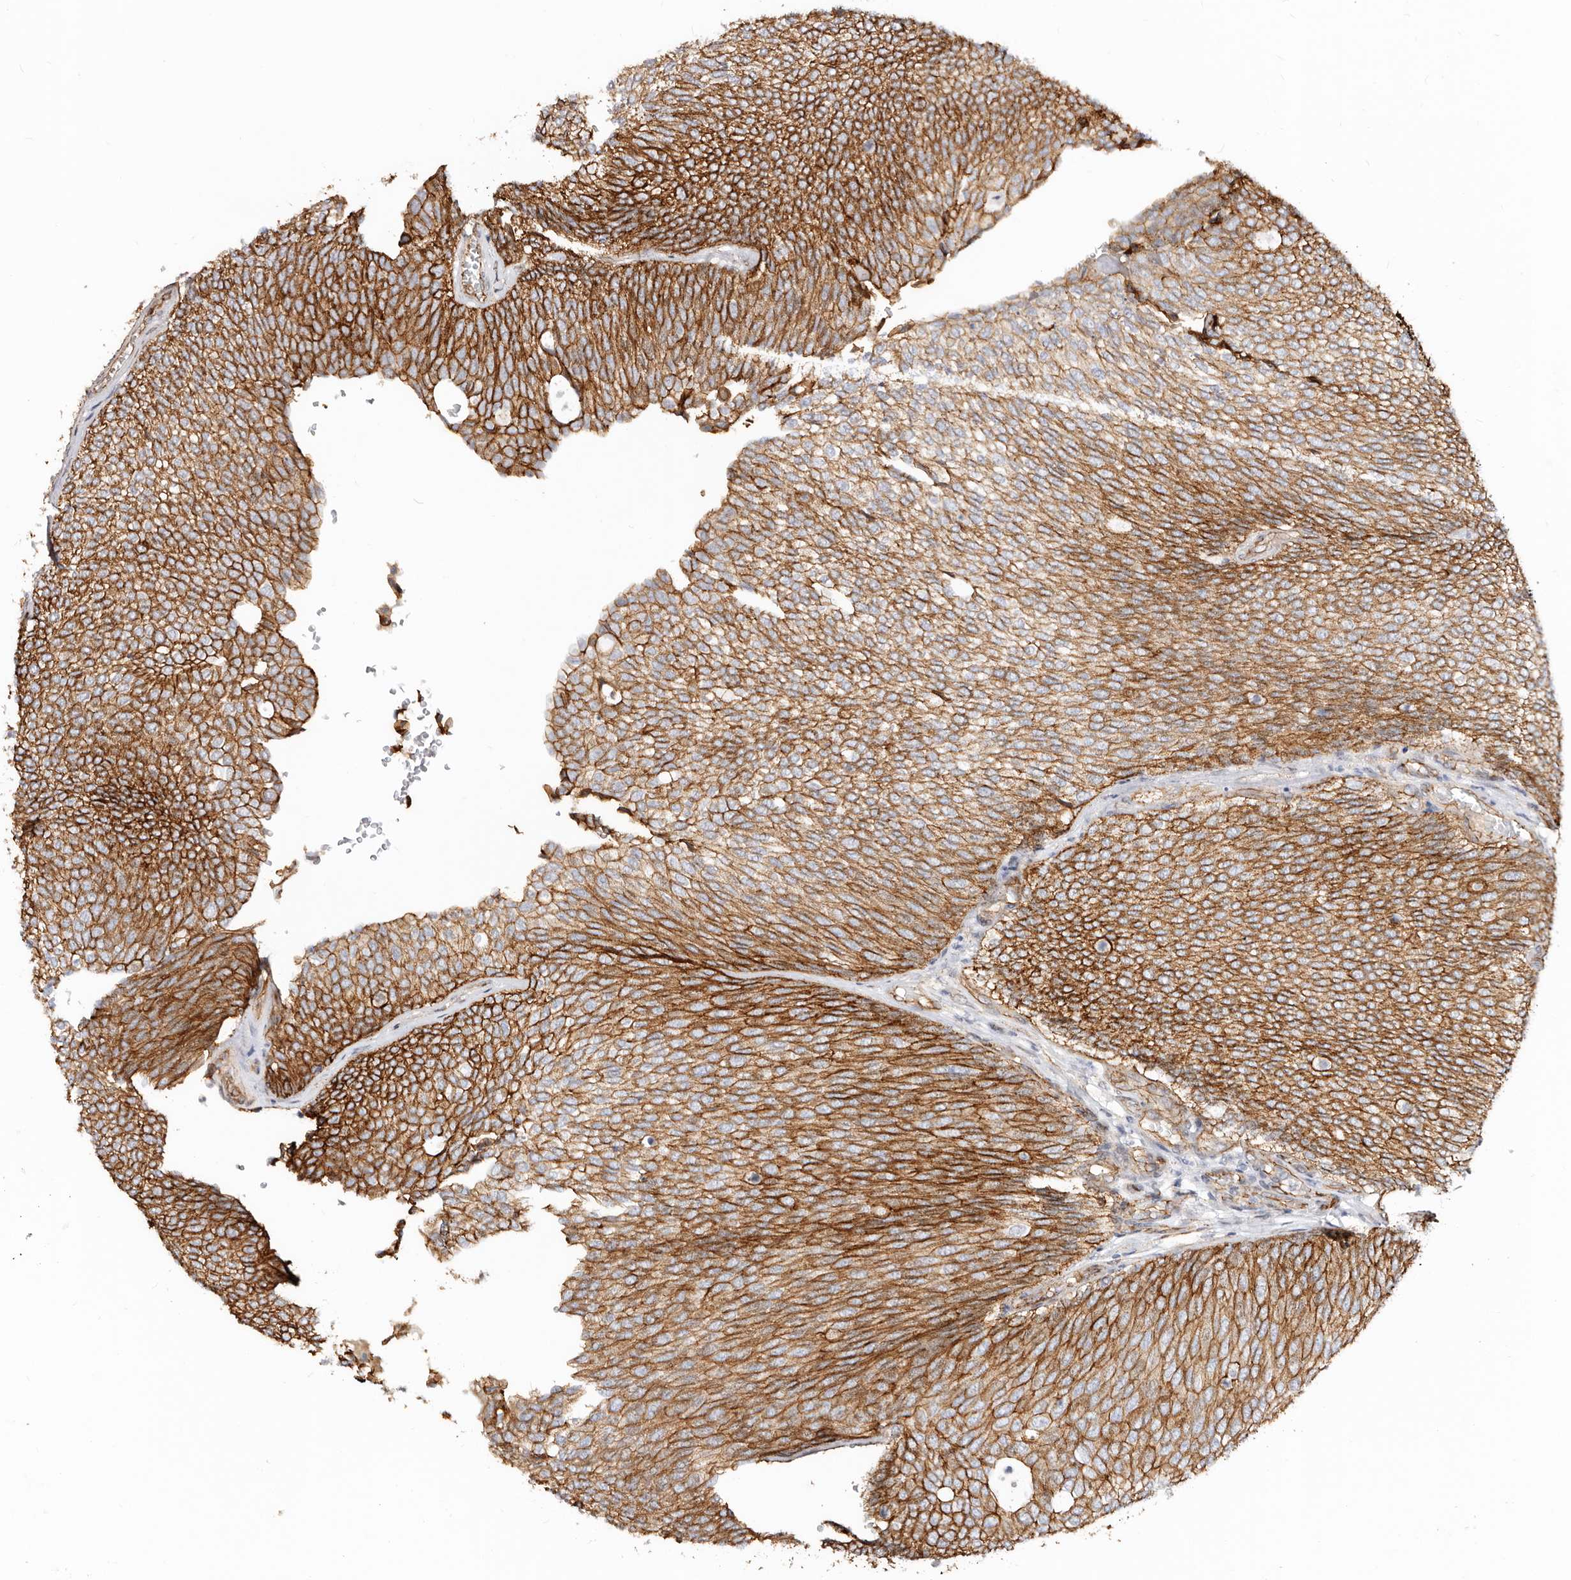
{"staining": {"intensity": "strong", "quantity": ">75%", "location": "cytoplasmic/membranous"}, "tissue": "urothelial cancer", "cell_type": "Tumor cells", "image_type": "cancer", "snomed": [{"axis": "morphology", "description": "Urothelial carcinoma, Low grade"}, {"axis": "topography", "description": "Urinary bladder"}], "caption": "Protein analysis of urothelial cancer tissue reveals strong cytoplasmic/membranous positivity in approximately >75% of tumor cells.", "gene": "CTNNB1", "patient": {"sex": "female", "age": 79}}